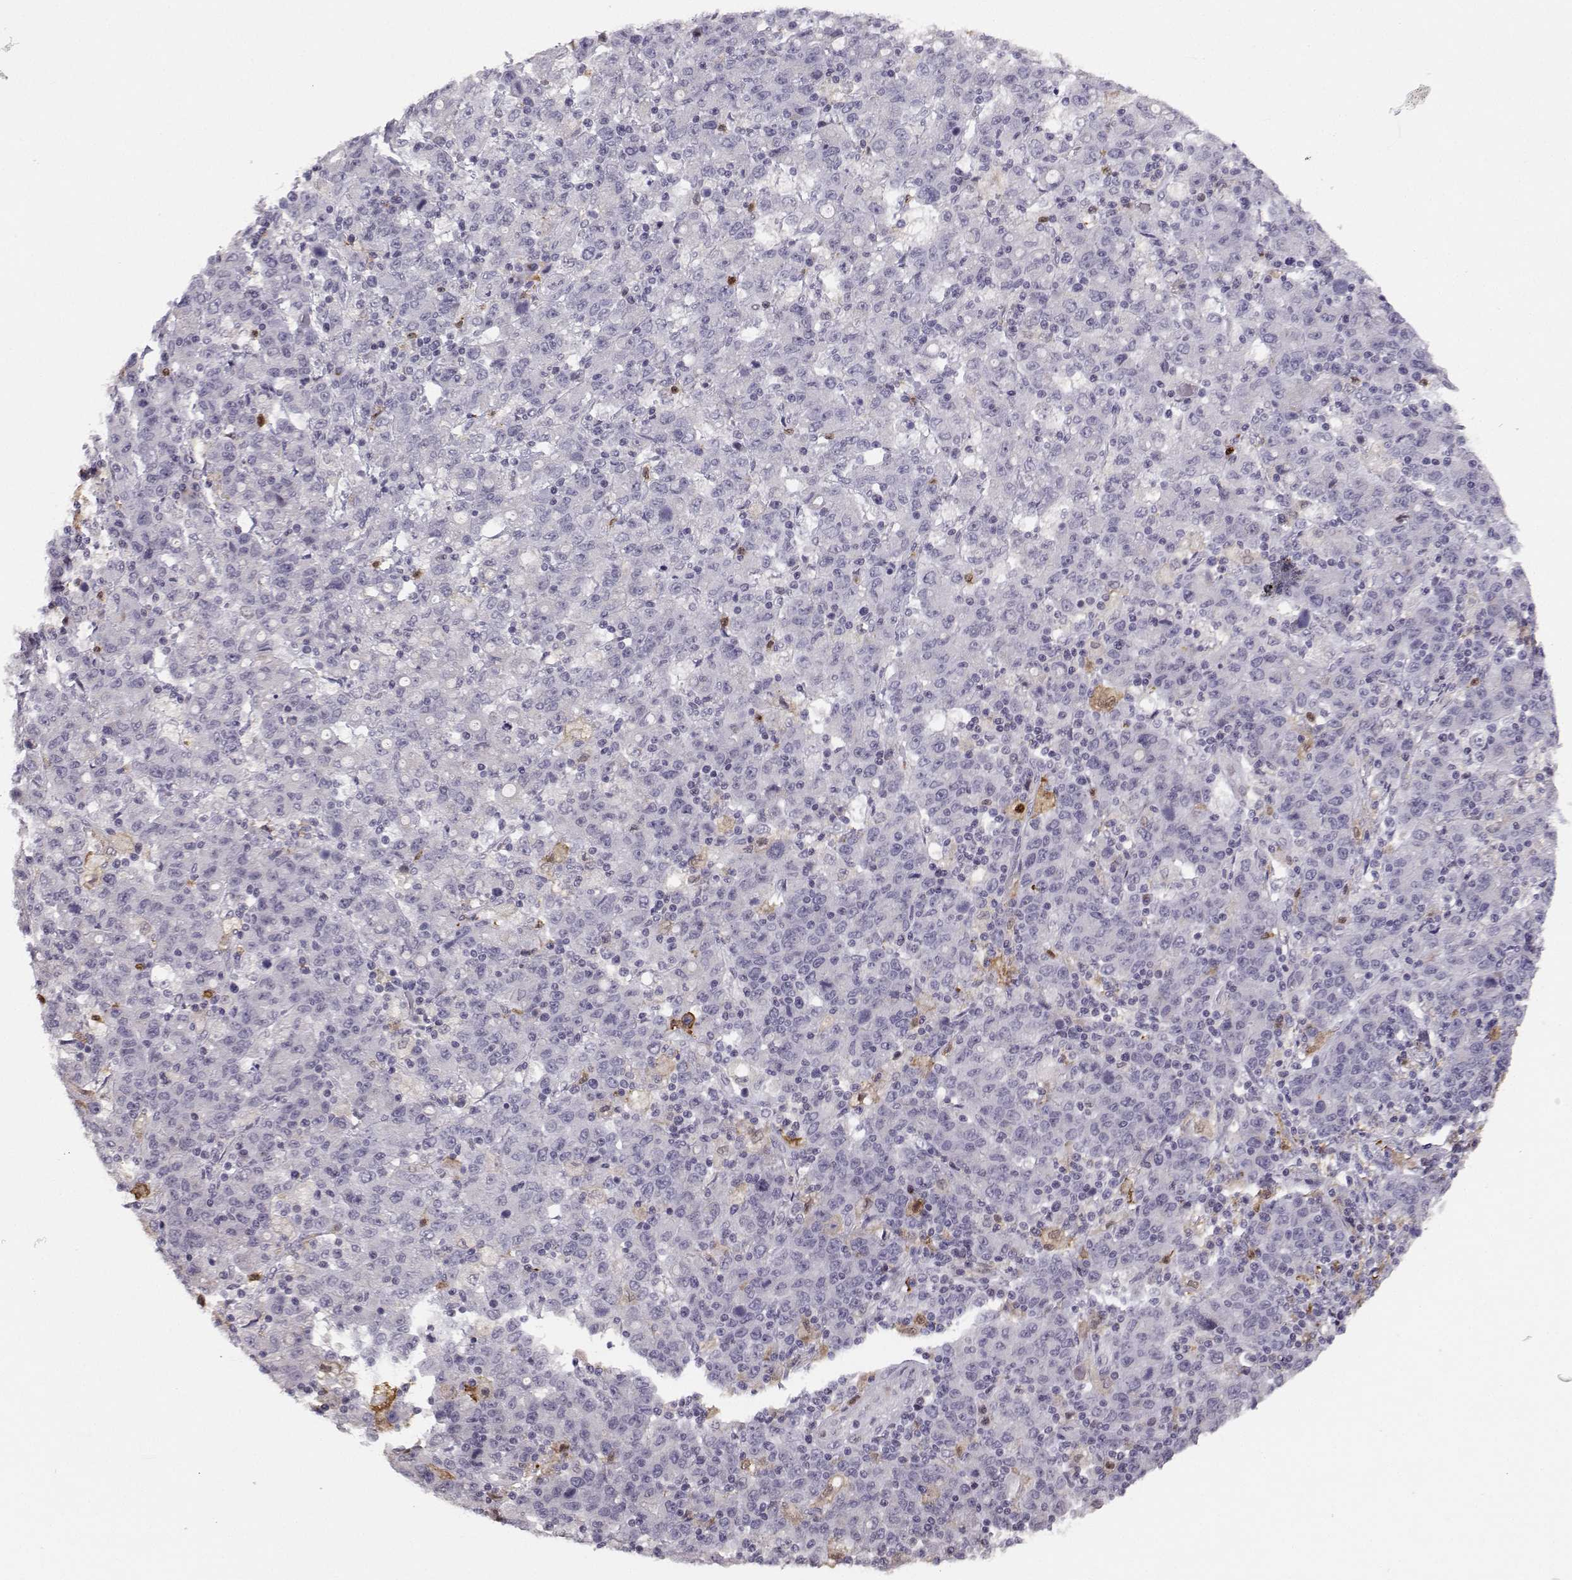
{"staining": {"intensity": "weak", "quantity": "<25%", "location": "cytoplasmic/membranous"}, "tissue": "stomach cancer", "cell_type": "Tumor cells", "image_type": "cancer", "snomed": [{"axis": "morphology", "description": "Adenocarcinoma, NOS"}, {"axis": "topography", "description": "Stomach, upper"}], "caption": "DAB (3,3'-diaminobenzidine) immunohistochemical staining of stomach cancer displays no significant expression in tumor cells.", "gene": "HTR7", "patient": {"sex": "male", "age": 69}}